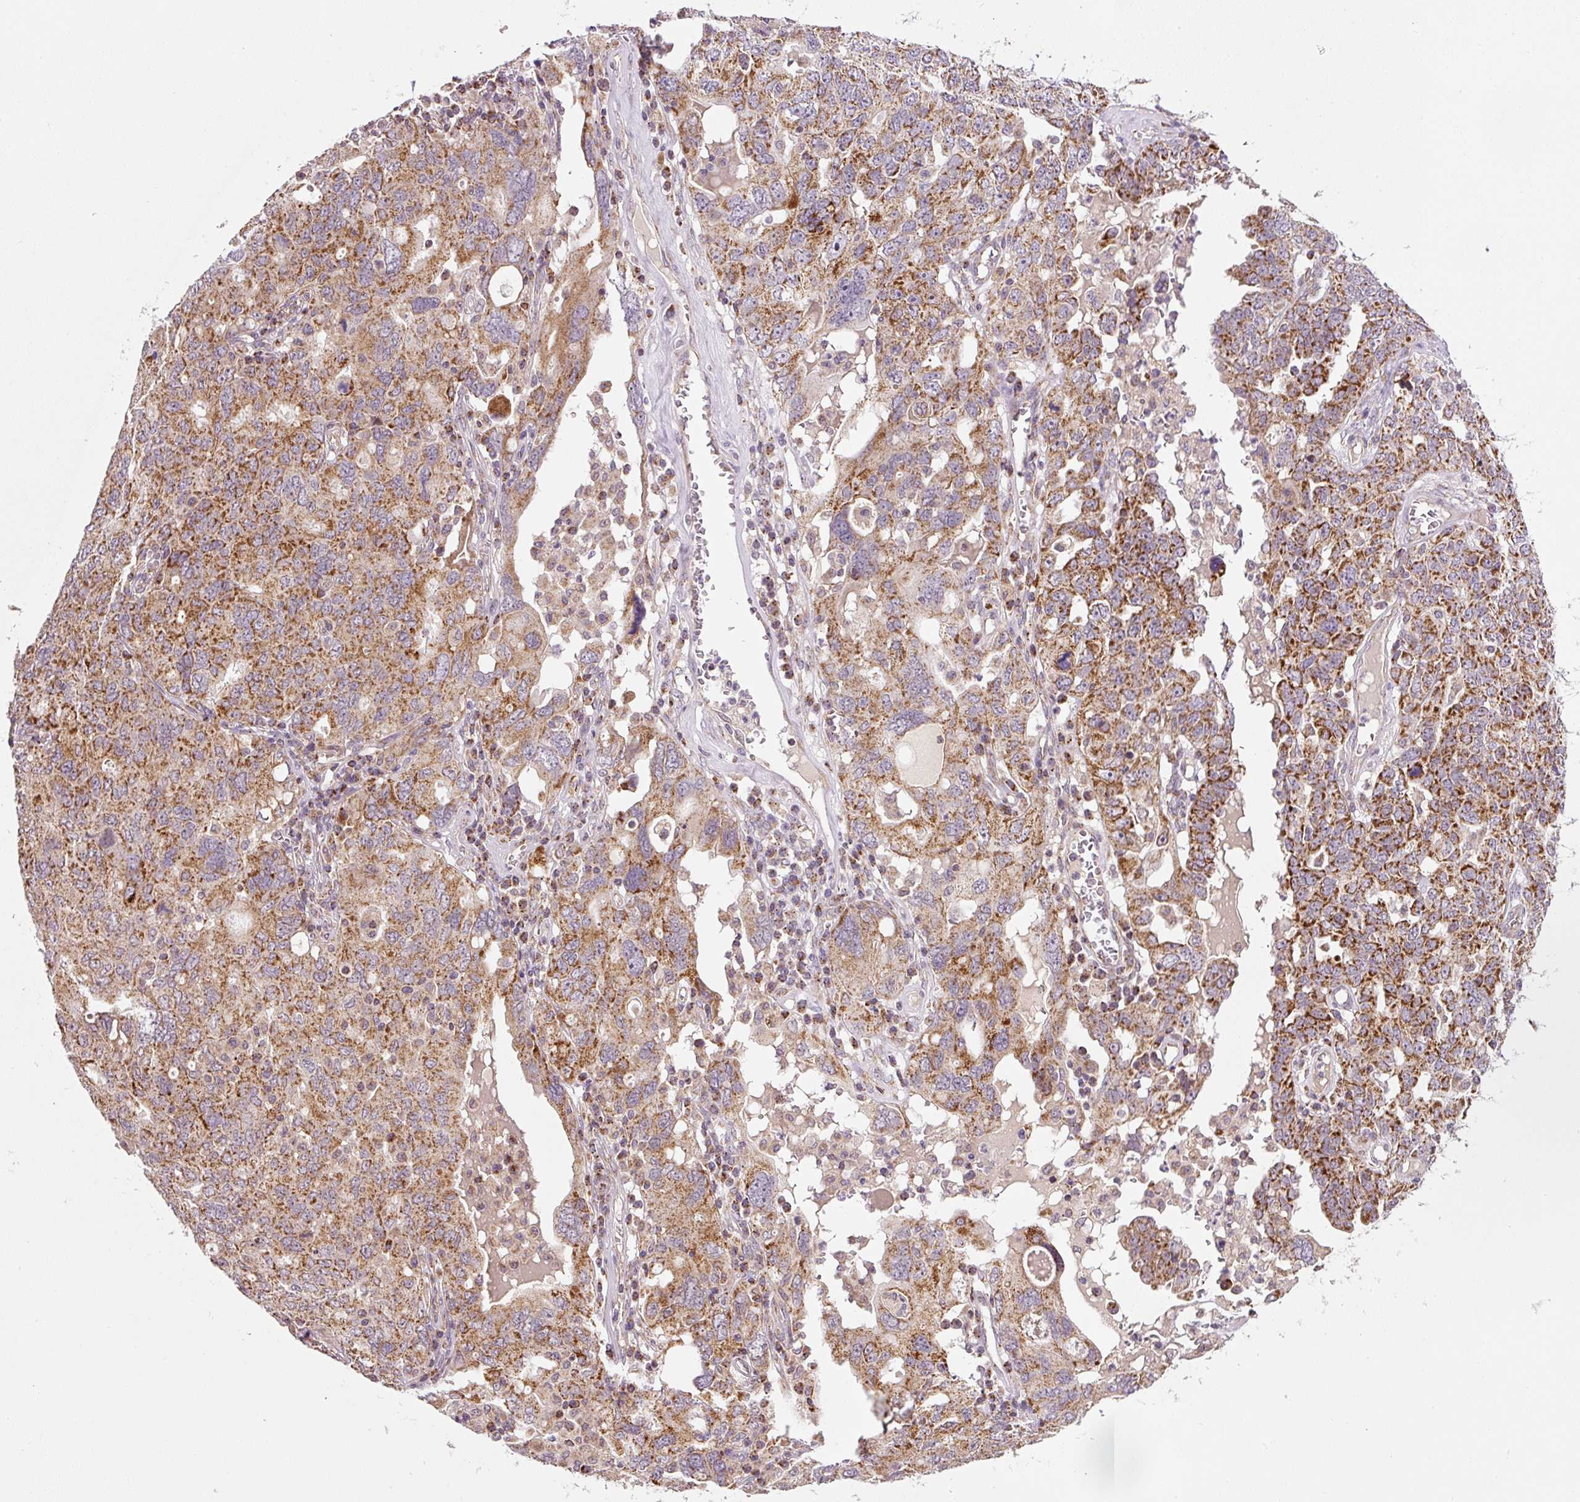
{"staining": {"intensity": "strong", "quantity": "25%-75%", "location": "cytoplasmic/membranous"}, "tissue": "ovarian cancer", "cell_type": "Tumor cells", "image_type": "cancer", "snomed": [{"axis": "morphology", "description": "Carcinoma, endometroid"}, {"axis": "topography", "description": "Ovary"}], "caption": "The histopathology image exhibits staining of ovarian cancer, revealing strong cytoplasmic/membranous protein expression (brown color) within tumor cells.", "gene": "FAM78B", "patient": {"sex": "female", "age": 62}}